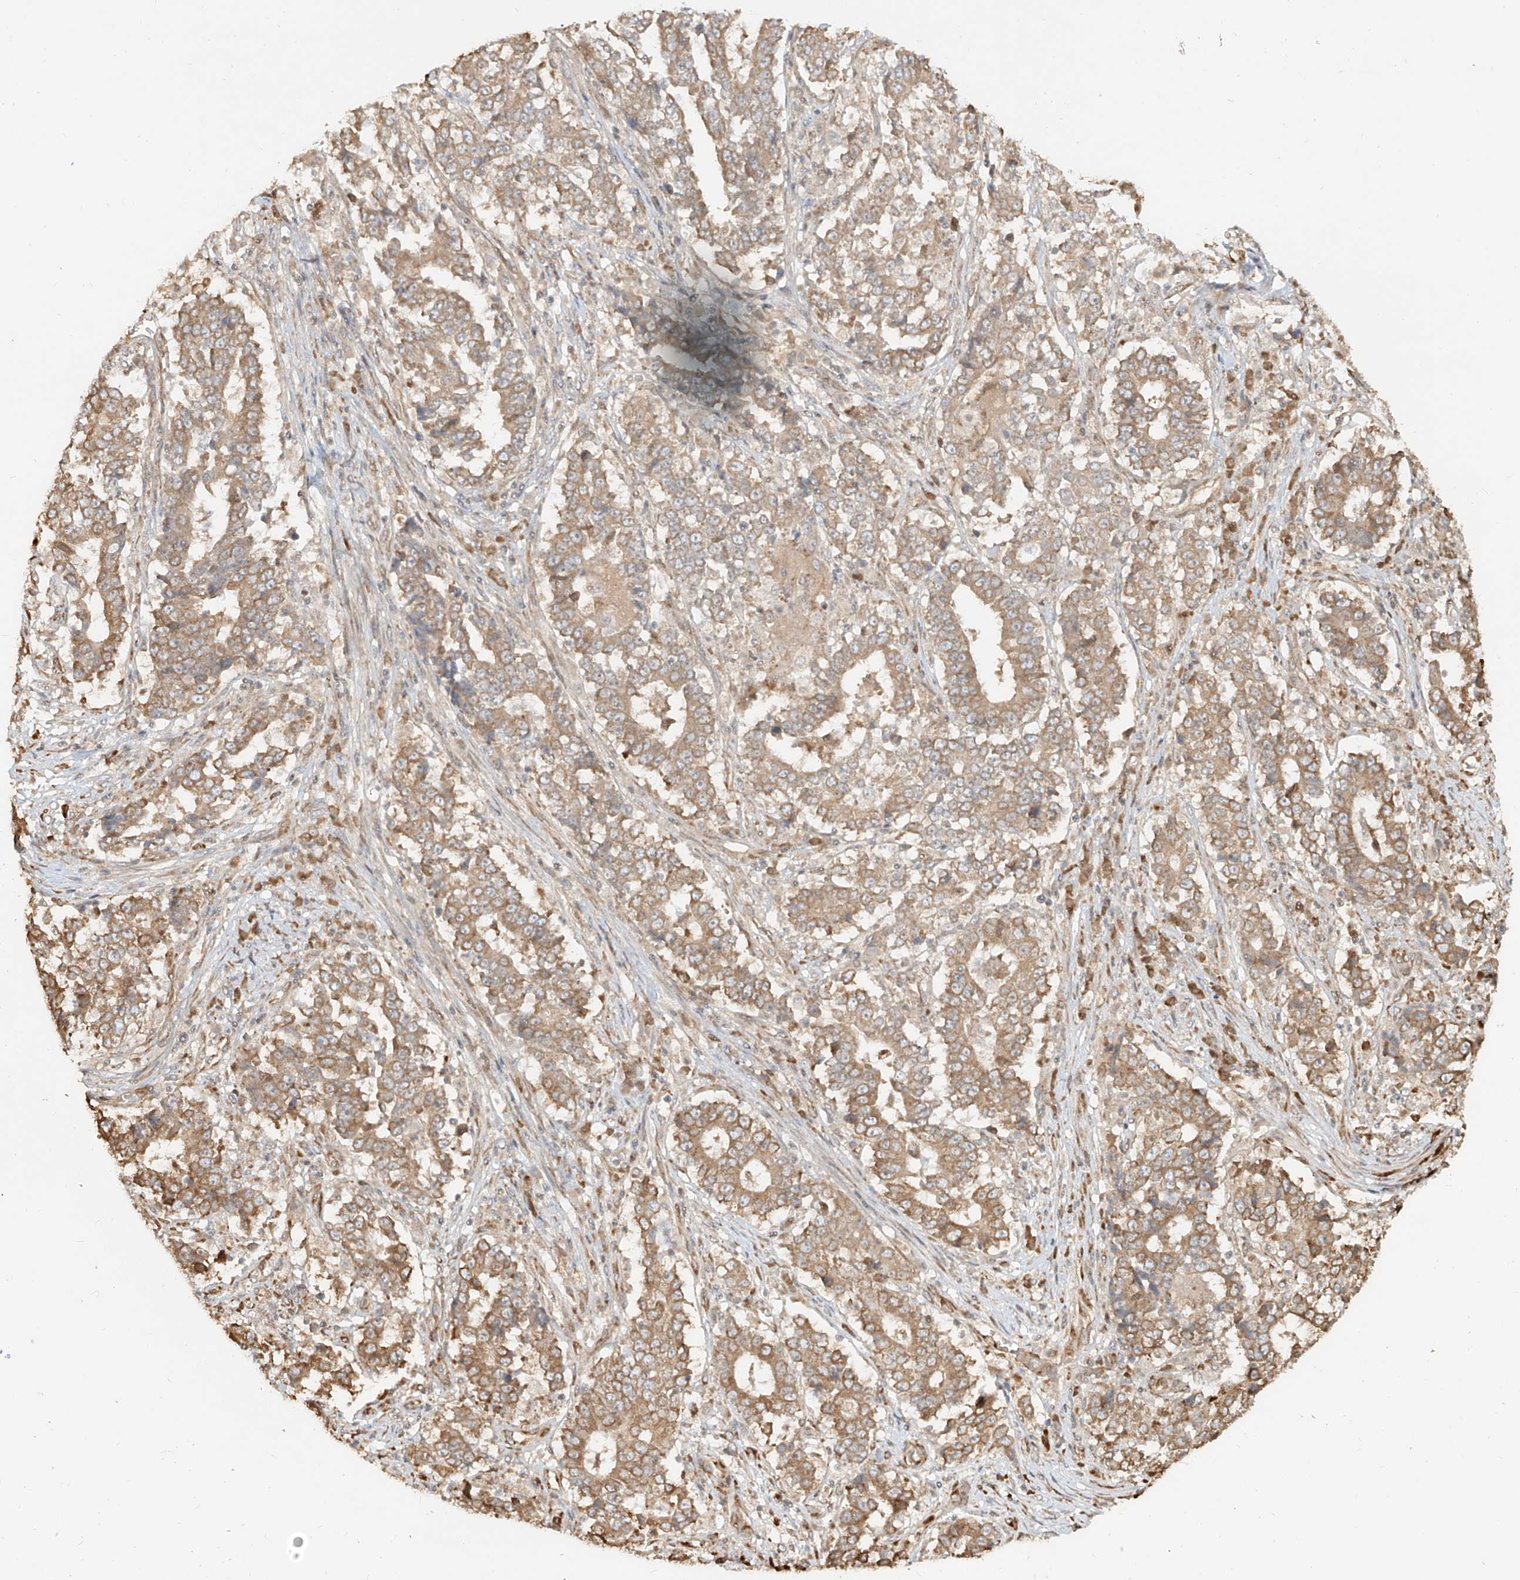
{"staining": {"intensity": "moderate", "quantity": ">75%", "location": "cytoplasmic/membranous"}, "tissue": "stomach cancer", "cell_type": "Tumor cells", "image_type": "cancer", "snomed": [{"axis": "morphology", "description": "Adenocarcinoma, NOS"}, {"axis": "topography", "description": "Stomach"}], "caption": "Immunohistochemical staining of stomach adenocarcinoma shows moderate cytoplasmic/membranous protein positivity in about >75% of tumor cells. (DAB (3,3'-diaminobenzidine) IHC, brown staining for protein, blue staining for nuclei).", "gene": "UBE2K", "patient": {"sex": "male", "age": 59}}